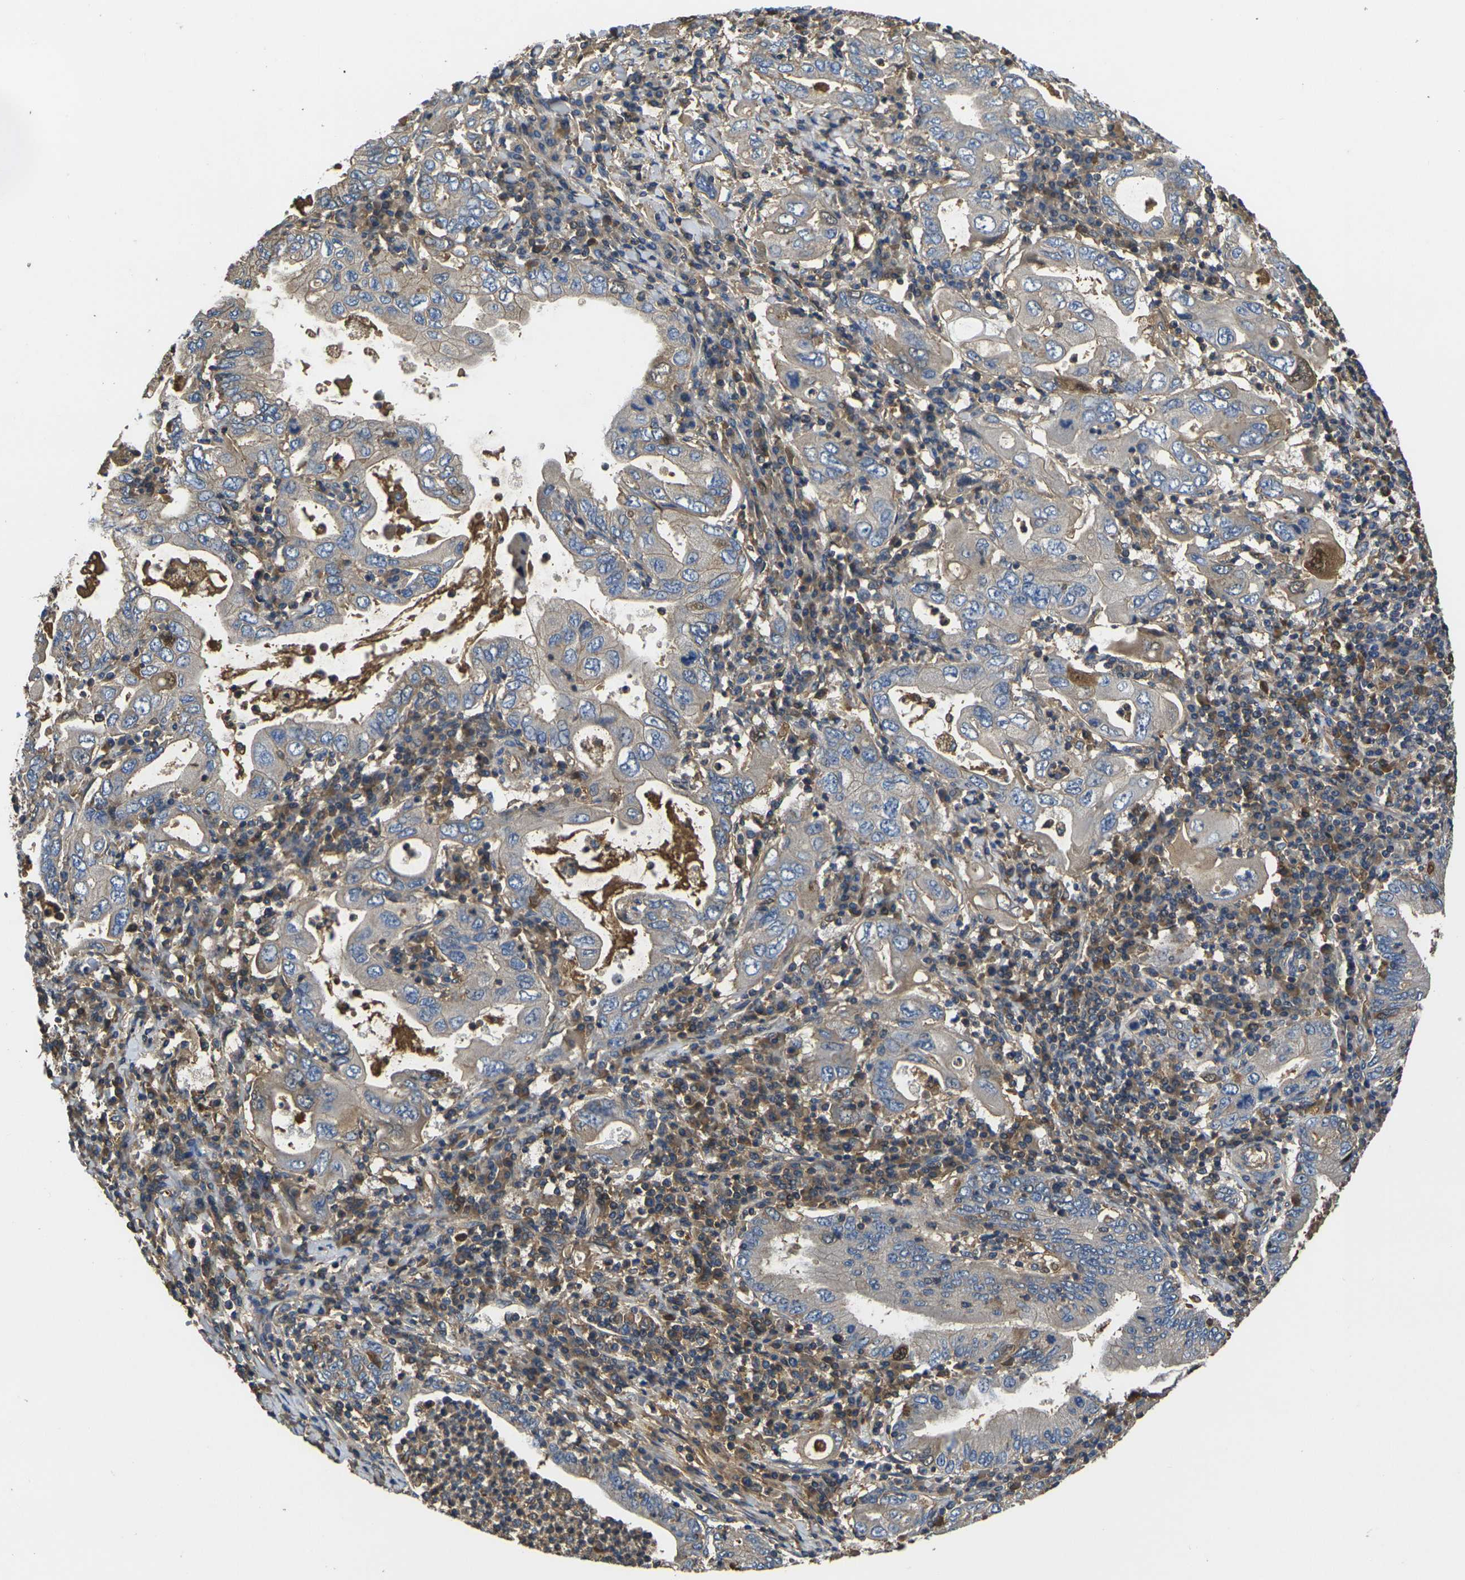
{"staining": {"intensity": "weak", "quantity": ">75%", "location": "cytoplasmic/membranous"}, "tissue": "stomach cancer", "cell_type": "Tumor cells", "image_type": "cancer", "snomed": [{"axis": "morphology", "description": "Normal tissue, NOS"}, {"axis": "morphology", "description": "Adenocarcinoma, NOS"}, {"axis": "topography", "description": "Esophagus"}, {"axis": "topography", "description": "Stomach, upper"}, {"axis": "topography", "description": "Peripheral nerve tissue"}], "caption": "Stomach cancer (adenocarcinoma) stained for a protein shows weak cytoplasmic/membranous positivity in tumor cells.", "gene": "HSPG2", "patient": {"sex": "male", "age": 62}}